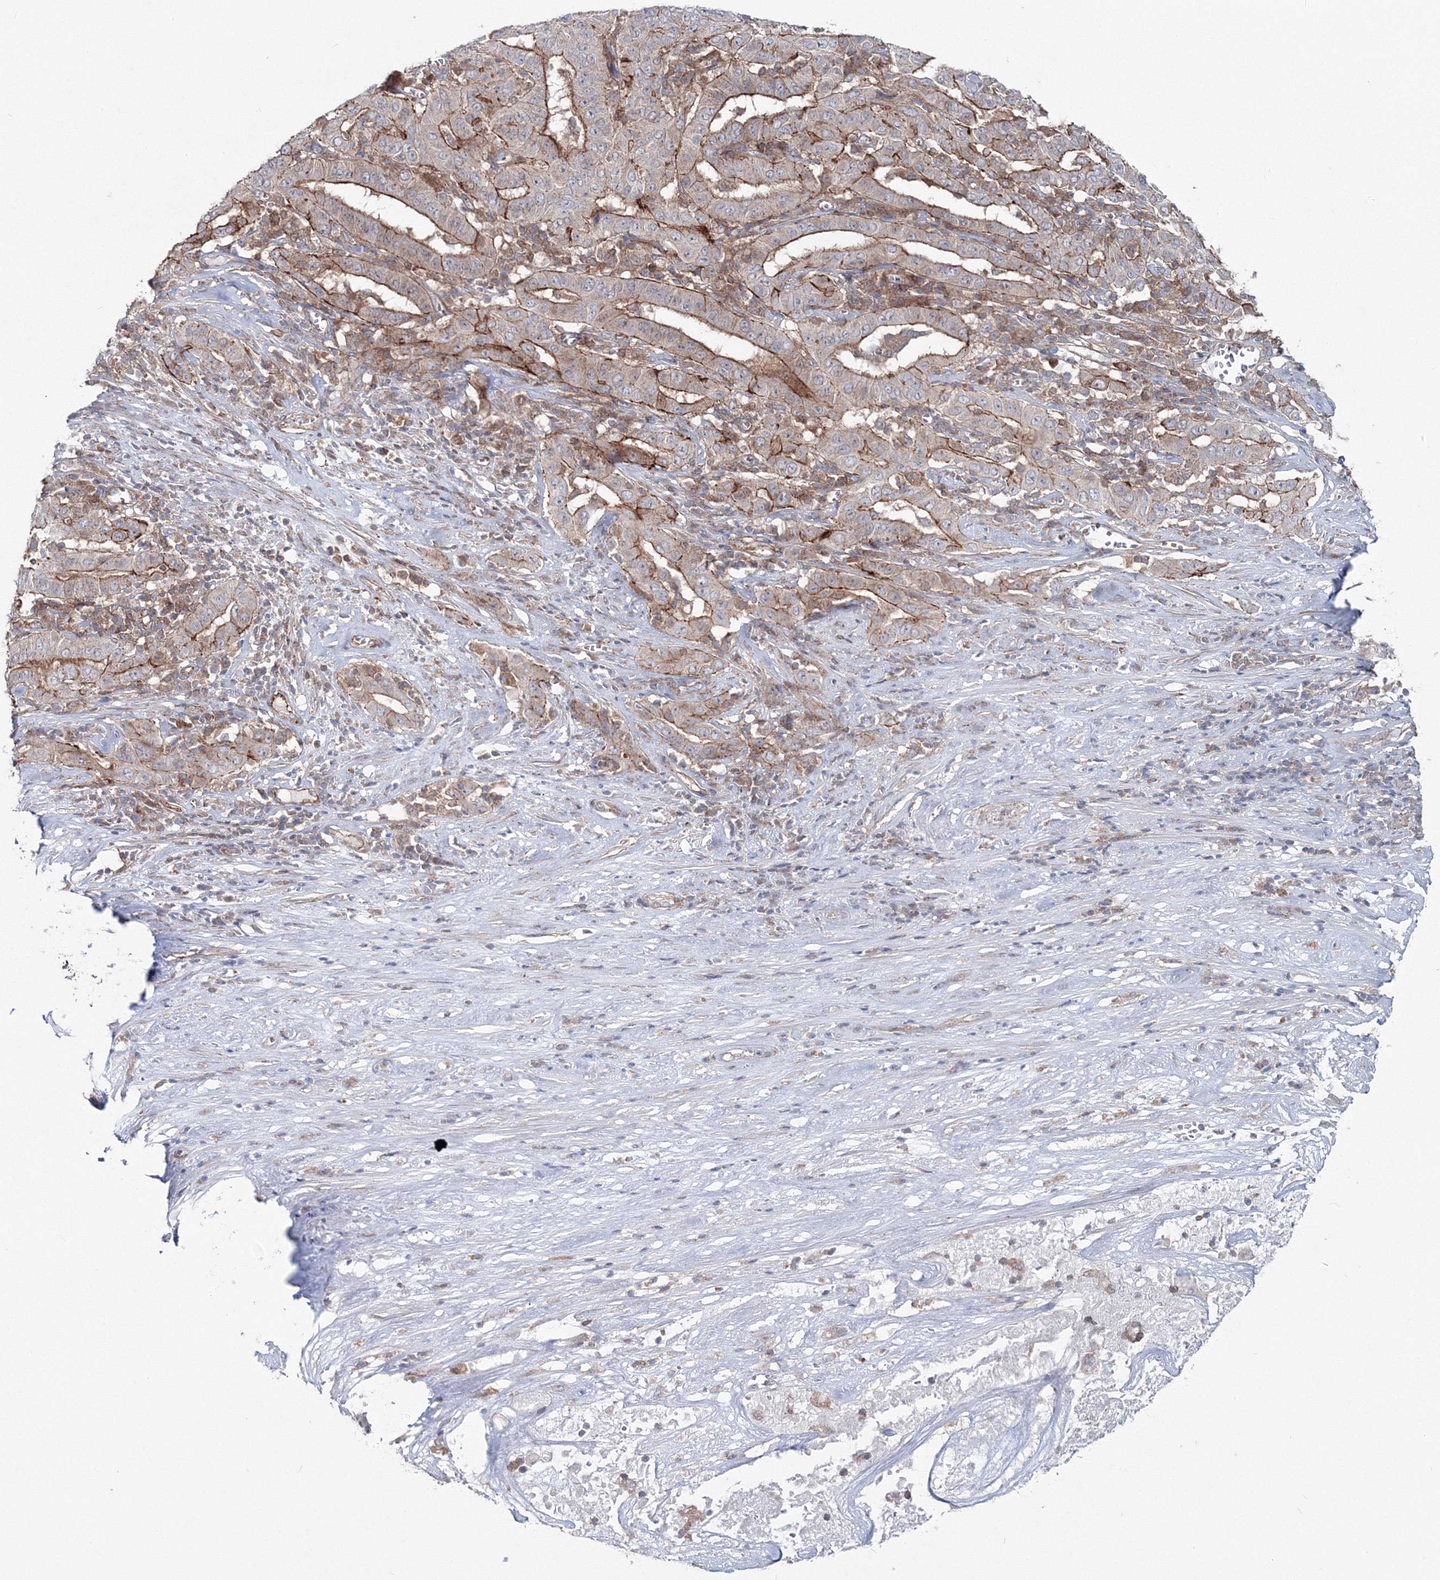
{"staining": {"intensity": "weak", "quantity": ">75%", "location": "cytoplasmic/membranous"}, "tissue": "pancreatic cancer", "cell_type": "Tumor cells", "image_type": "cancer", "snomed": [{"axis": "morphology", "description": "Adenocarcinoma, NOS"}, {"axis": "topography", "description": "Pancreas"}], "caption": "About >75% of tumor cells in human pancreatic adenocarcinoma demonstrate weak cytoplasmic/membranous protein staining as visualized by brown immunohistochemical staining.", "gene": "GGA2", "patient": {"sex": "male", "age": 63}}